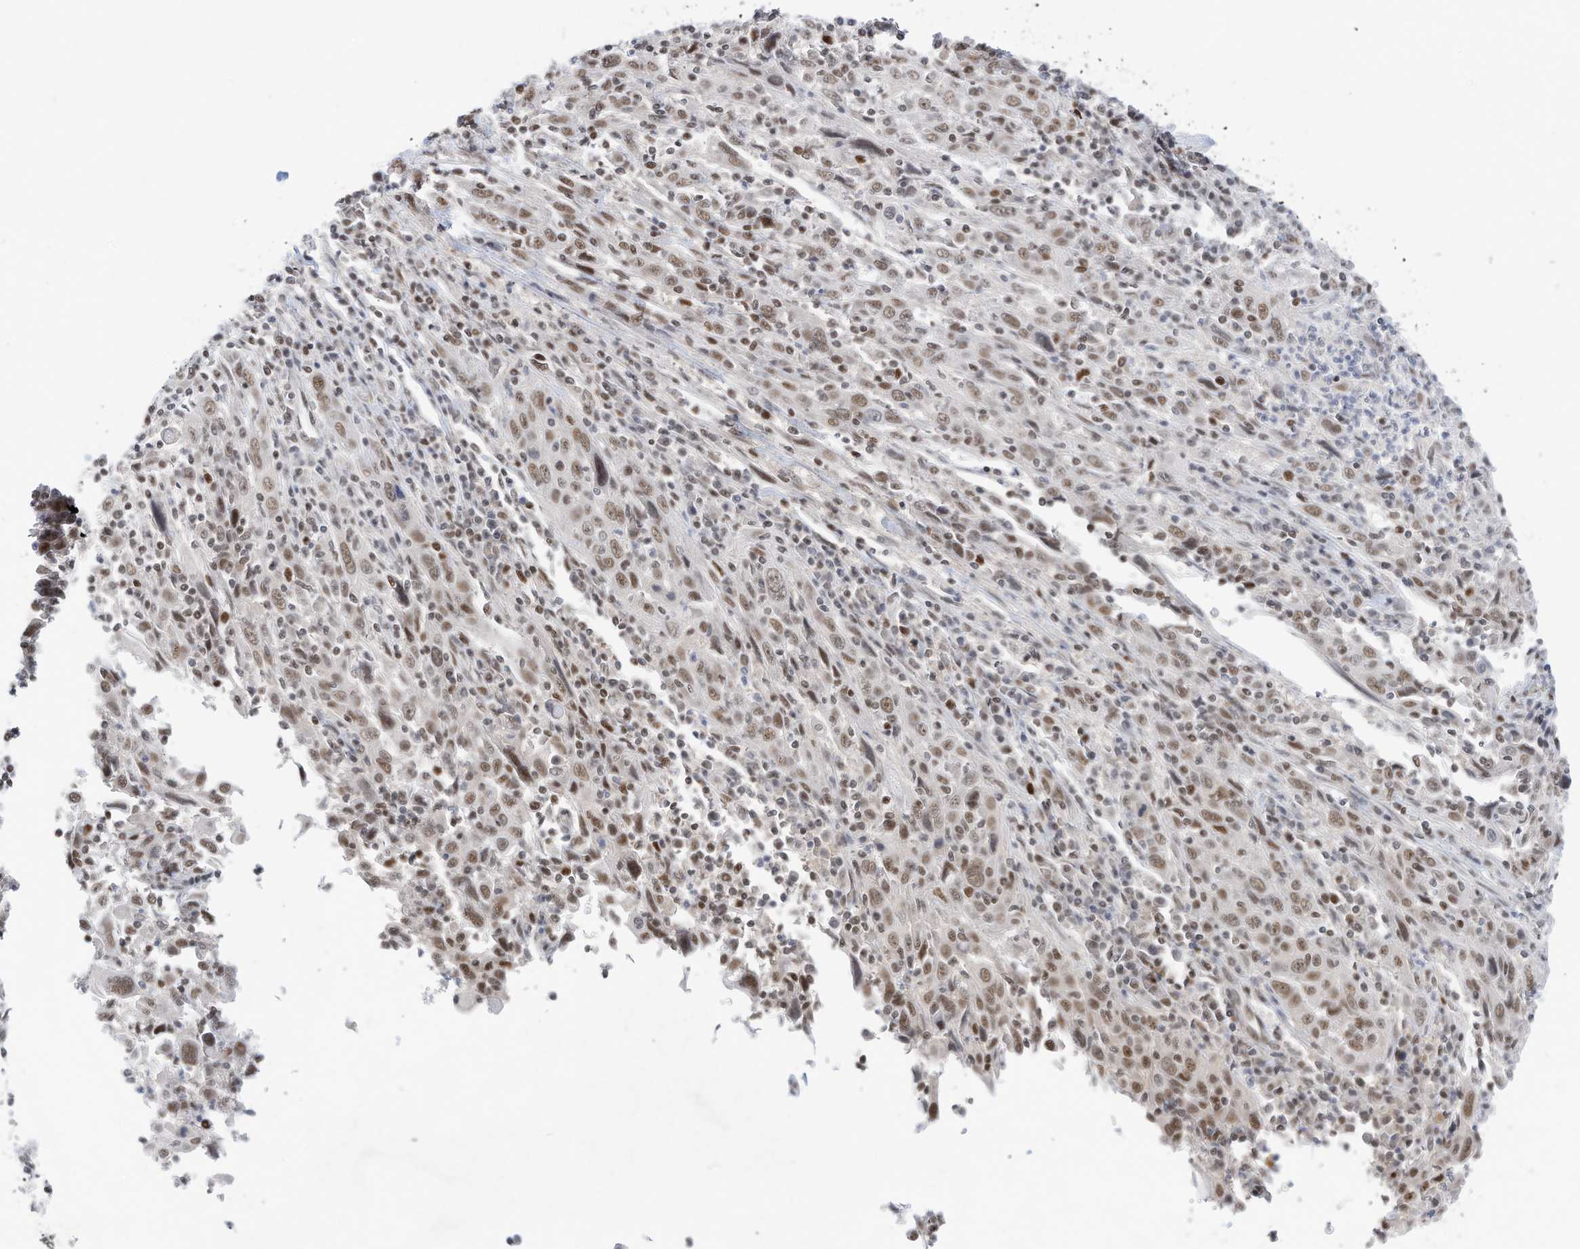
{"staining": {"intensity": "moderate", "quantity": ">75%", "location": "nuclear"}, "tissue": "cervical cancer", "cell_type": "Tumor cells", "image_type": "cancer", "snomed": [{"axis": "morphology", "description": "Squamous cell carcinoma, NOS"}, {"axis": "topography", "description": "Cervix"}], "caption": "This histopathology image exhibits immunohistochemistry (IHC) staining of cervical squamous cell carcinoma, with medium moderate nuclear positivity in about >75% of tumor cells.", "gene": "OGT", "patient": {"sex": "female", "age": 46}}